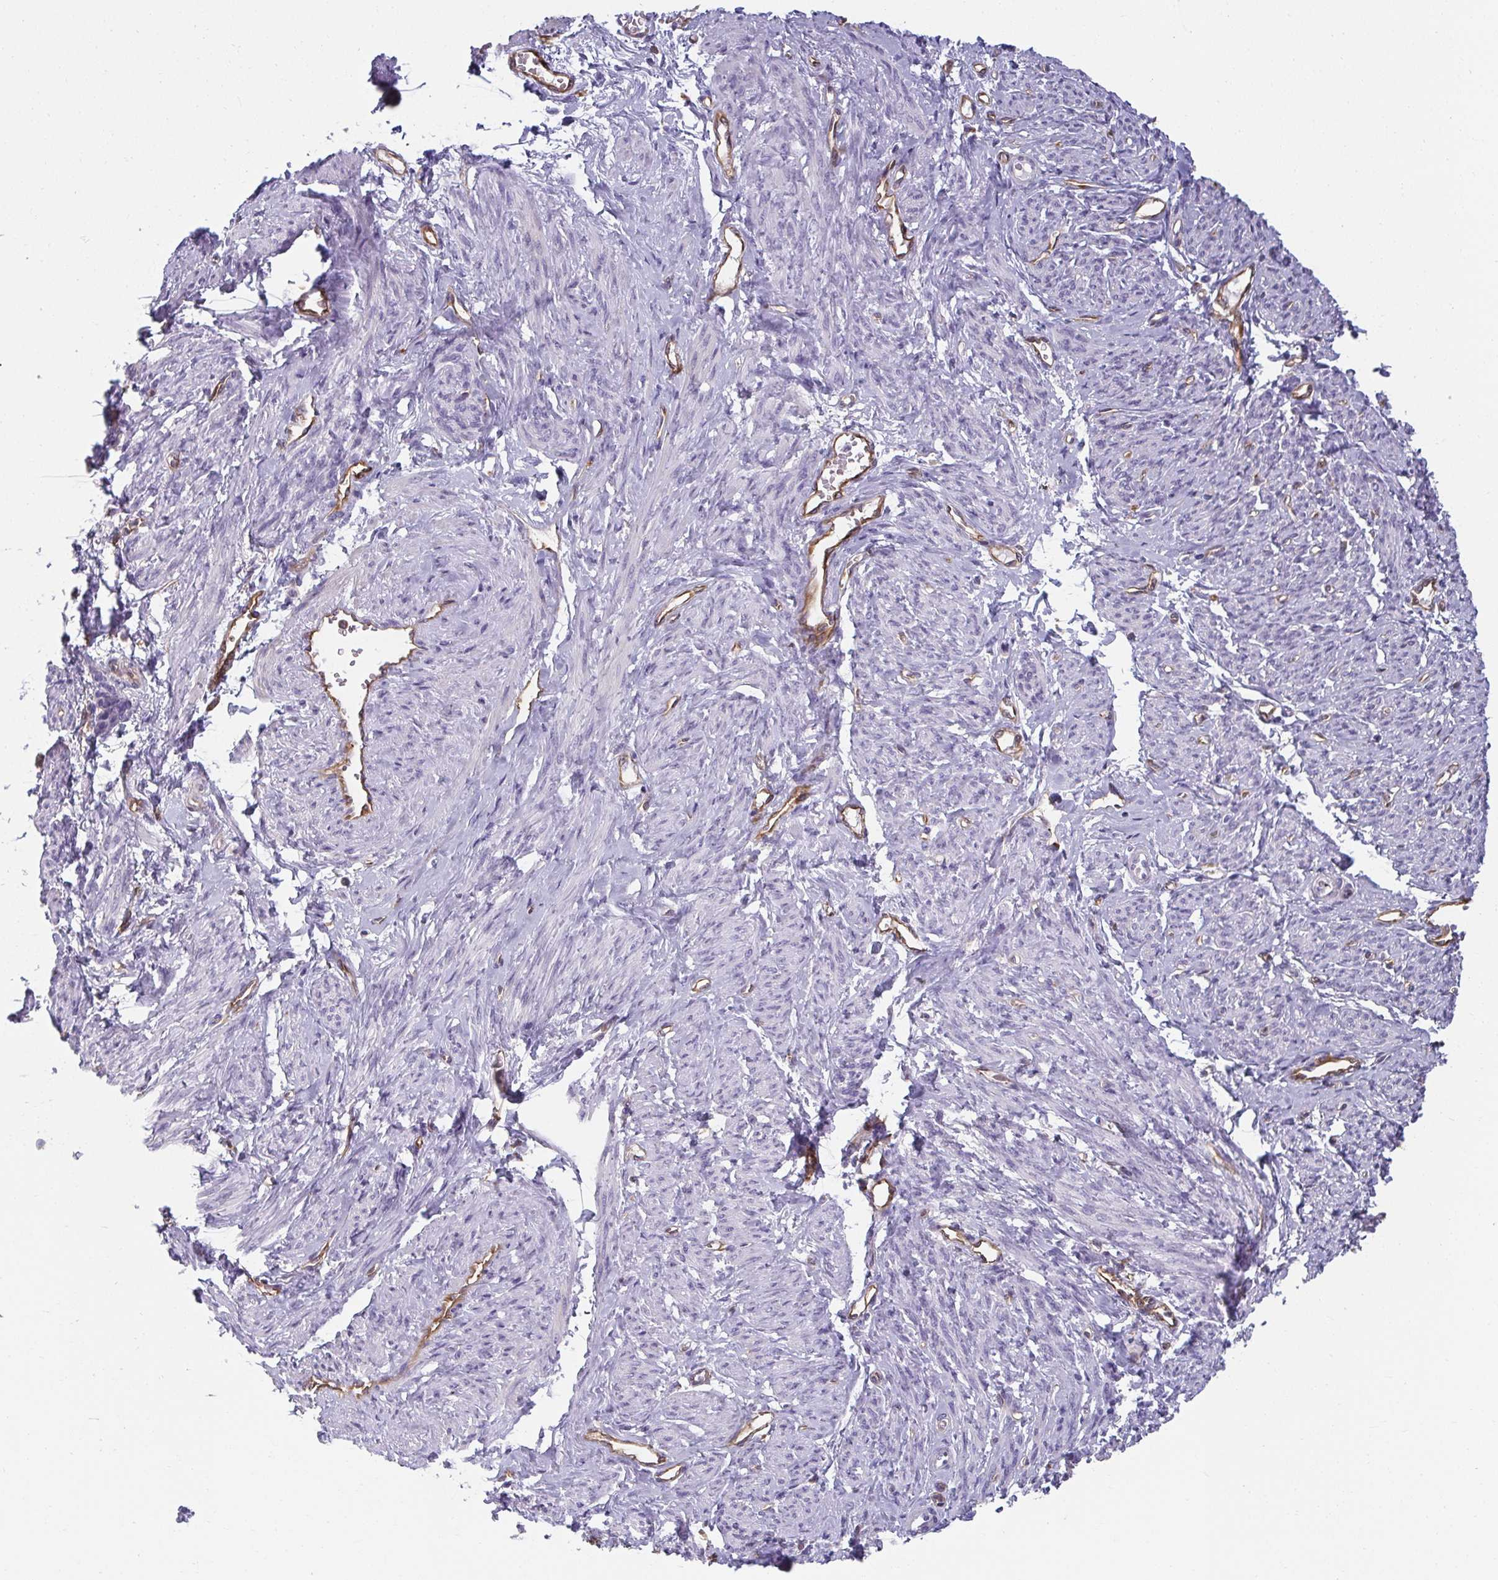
{"staining": {"intensity": "negative", "quantity": "none", "location": "none"}, "tissue": "smooth muscle", "cell_type": "Smooth muscle cells", "image_type": "normal", "snomed": [{"axis": "morphology", "description": "Normal tissue, NOS"}, {"axis": "topography", "description": "Smooth muscle"}], "caption": "Image shows no significant protein staining in smooth muscle cells of normal smooth muscle. (DAB (3,3'-diaminobenzidine) immunohistochemistry (IHC) with hematoxylin counter stain).", "gene": "PDE2A", "patient": {"sex": "female", "age": 65}}